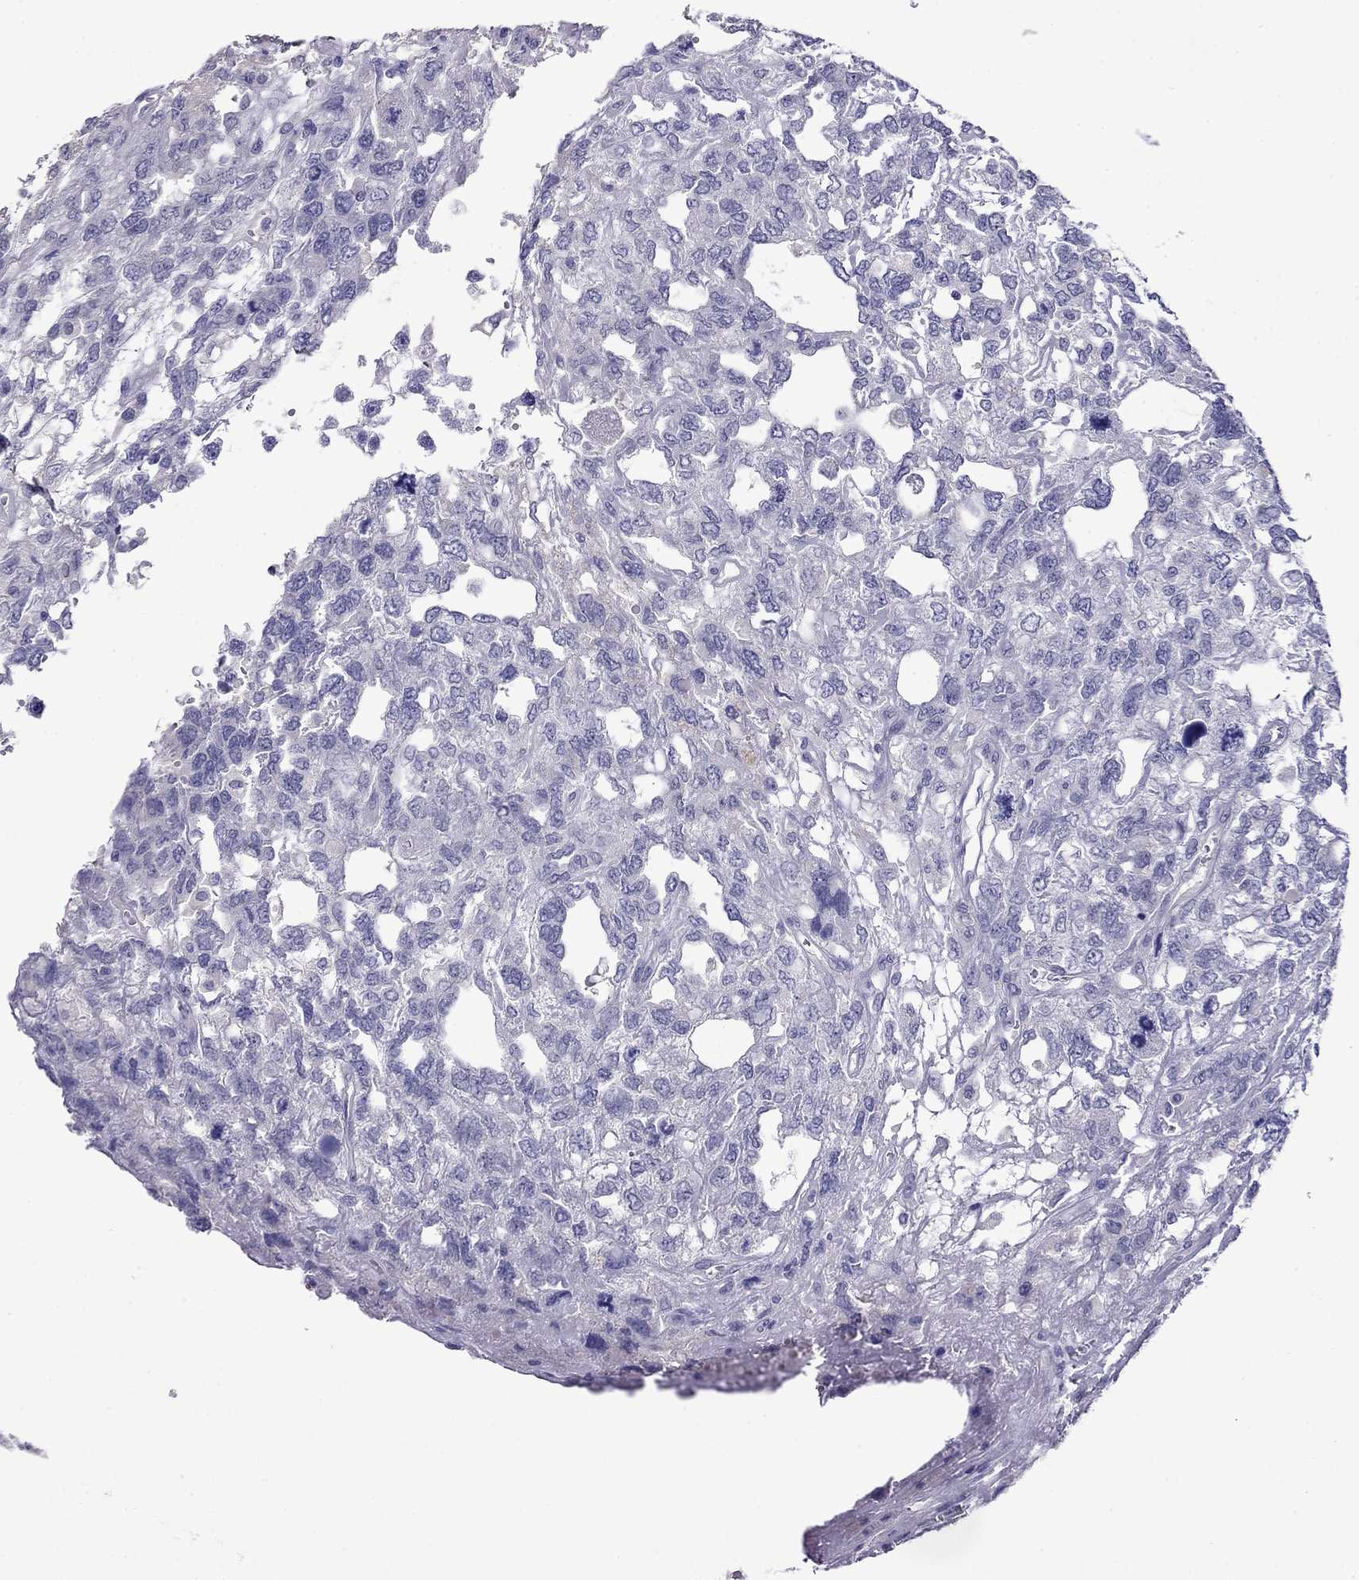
{"staining": {"intensity": "negative", "quantity": "none", "location": "none"}, "tissue": "testis cancer", "cell_type": "Tumor cells", "image_type": "cancer", "snomed": [{"axis": "morphology", "description": "Seminoma, NOS"}, {"axis": "topography", "description": "Testis"}], "caption": "DAB (3,3'-diaminobenzidine) immunohistochemical staining of human testis cancer displays no significant staining in tumor cells.", "gene": "MYO15A", "patient": {"sex": "male", "age": 52}}